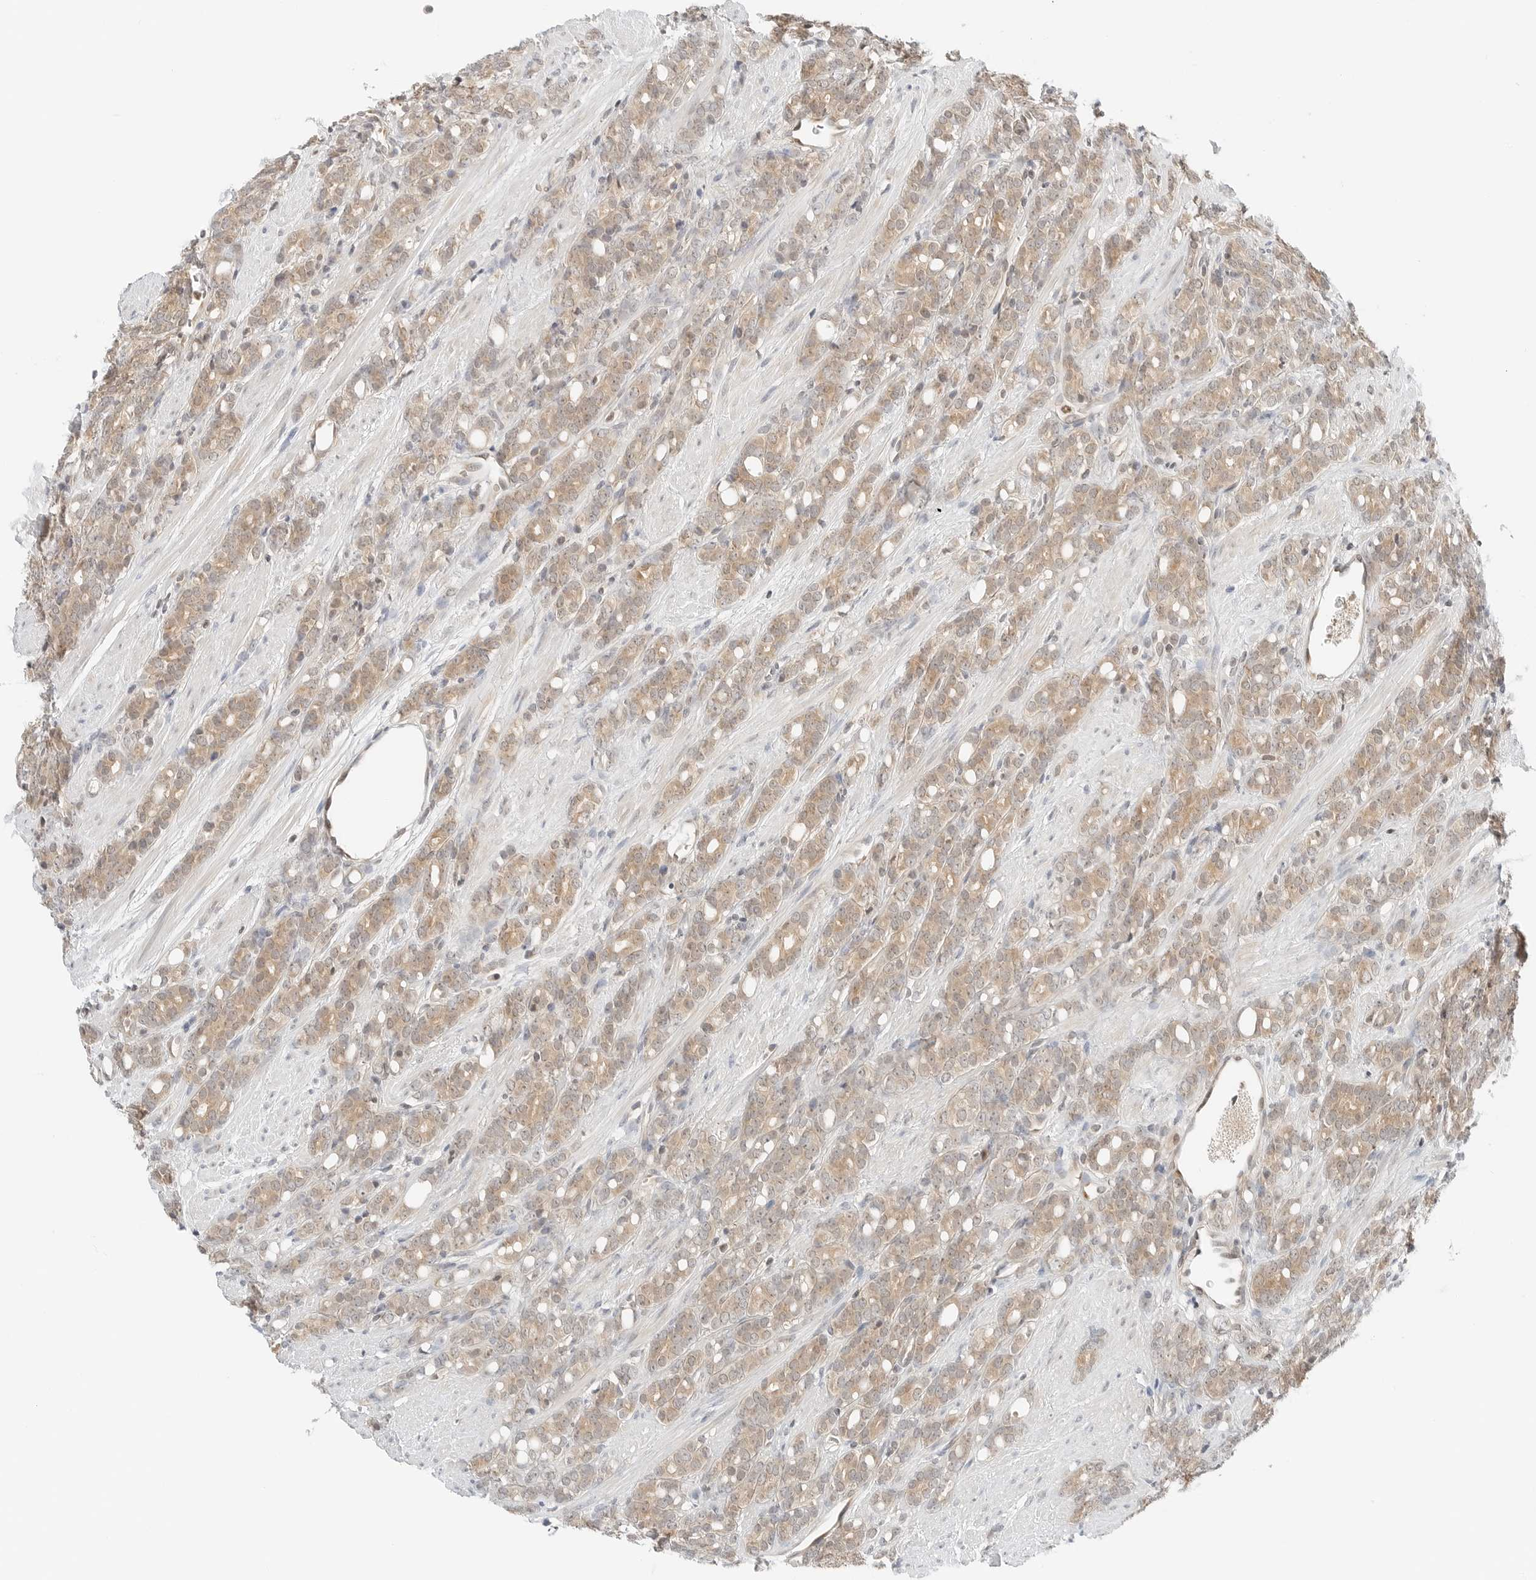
{"staining": {"intensity": "weak", "quantity": ">75%", "location": "cytoplasmic/membranous"}, "tissue": "prostate cancer", "cell_type": "Tumor cells", "image_type": "cancer", "snomed": [{"axis": "morphology", "description": "Adenocarcinoma, High grade"}, {"axis": "topography", "description": "Prostate"}], "caption": "Immunohistochemistry (DAB) staining of human adenocarcinoma (high-grade) (prostate) reveals weak cytoplasmic/membranous protein staining in about >75% of tumor cells. (Stains: DAB in brown, nuclei in blue, Microscopy: brightfield microscopy at high magnification).", "gene": "IQCC", "patient": {"sex": "male", "age": 62}}